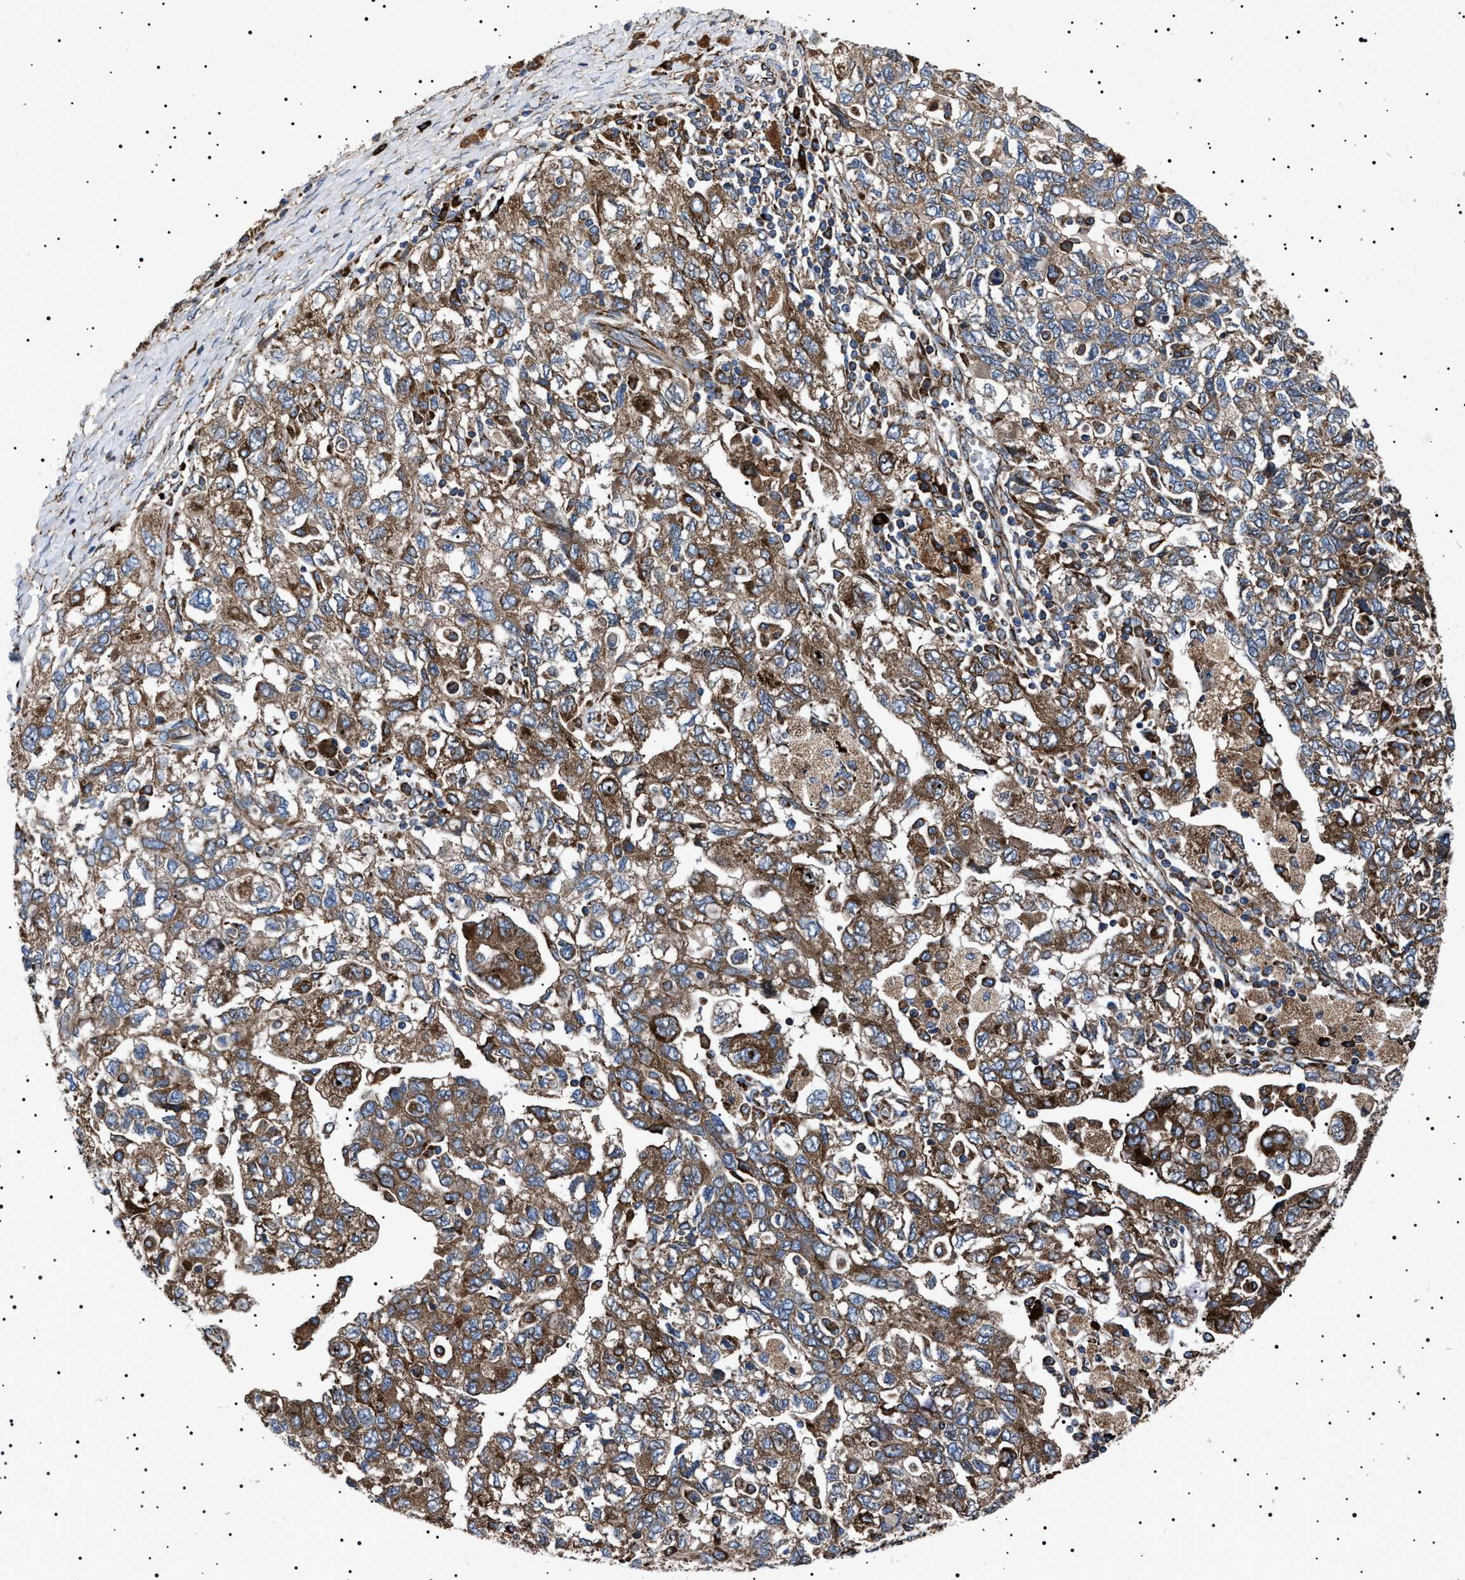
{"staining": {"intensity": "moderate", "quantity": ">75%", "location": "cytoplasmic/membranous"}, "tissue": "ovarian cancer", "cell_type": "Tumor cells", "image_type": "cancer", "snomed": [{"axis": "morphology", "description": "Carcinoma, NOS"}, {"axis": "morphology", "description": "Cystadenocarcinoma, serous, NOS"}, {"axis": "topography", "description": "Ovary"}], "caption": "Ovarian serous cystadenocarcinoma stained with IHC exhibits moderate cytoplasmic/membranous staining in approximately >75% of tumor cells.", "gene": "TOP1MT", "patient": {"sex": "female", "age": 69}}